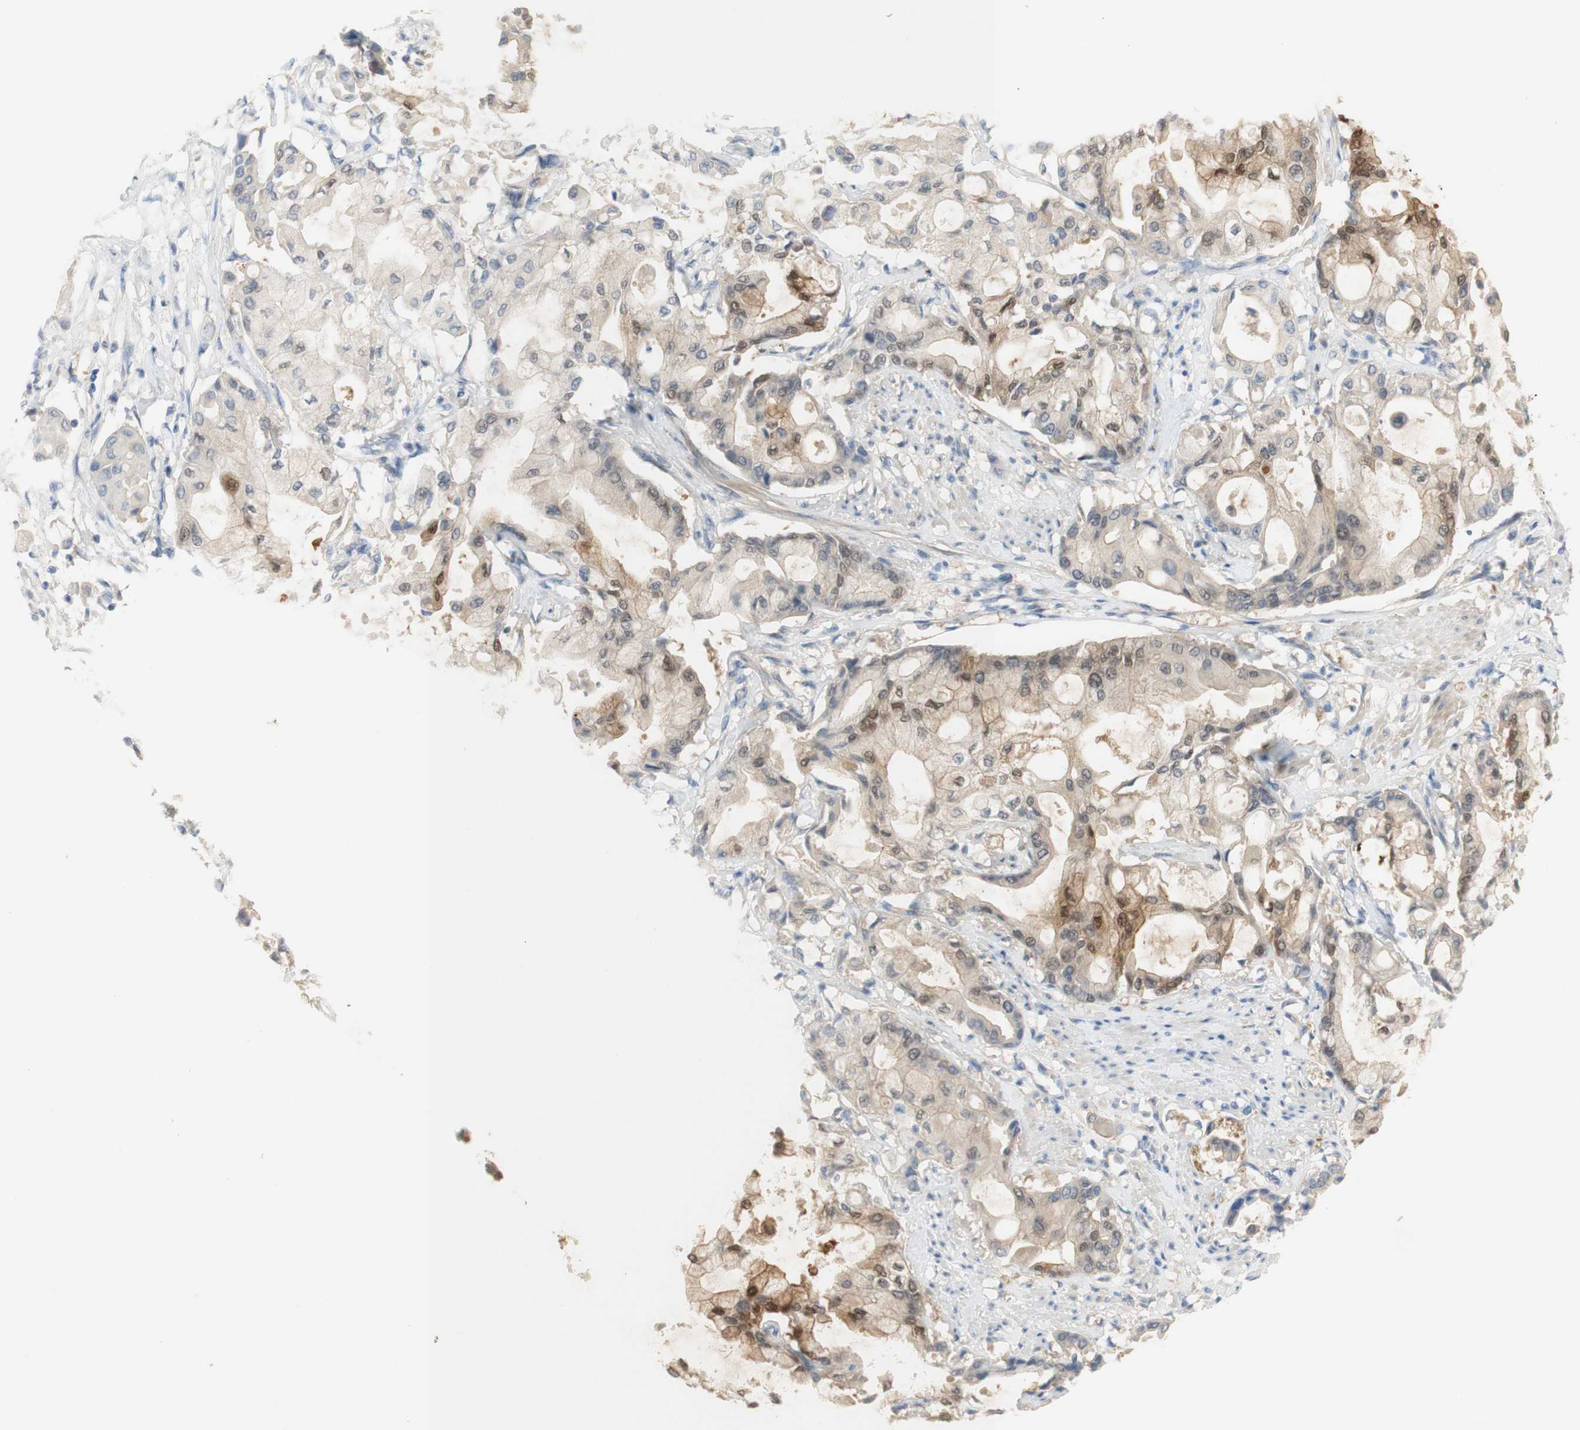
{"staining": {"intensity": "moderate", "quantity": "25%-75%", "location": "cytoplasmic/membranous,nuclear"}, "tissue": "pancreatic cancer", "cell_type": "Tumor cells", "image_type": "cancer", "snomed": [{"axis": "morphology", "description": "Adenocarcinoma, NOS"}, {"axis": "morphology", "description": "Adenocarcinoma, metastatic, NOS"}, {"axis": "topography", "description": "Lymph node"}, {"axis": "topography", "description": "Pancreas"}, {"axis": "topography", "description": "Duodenum"}], "caption": "The image demonstrates staining of adenocarcinoma (pancreatic), revealing moderate cytoplasmic/membranous and nuclear protein staining (brown color) within tumor cells.", "gene": "SELENBP1", "patient": {"sex": "female", "age": 64}}